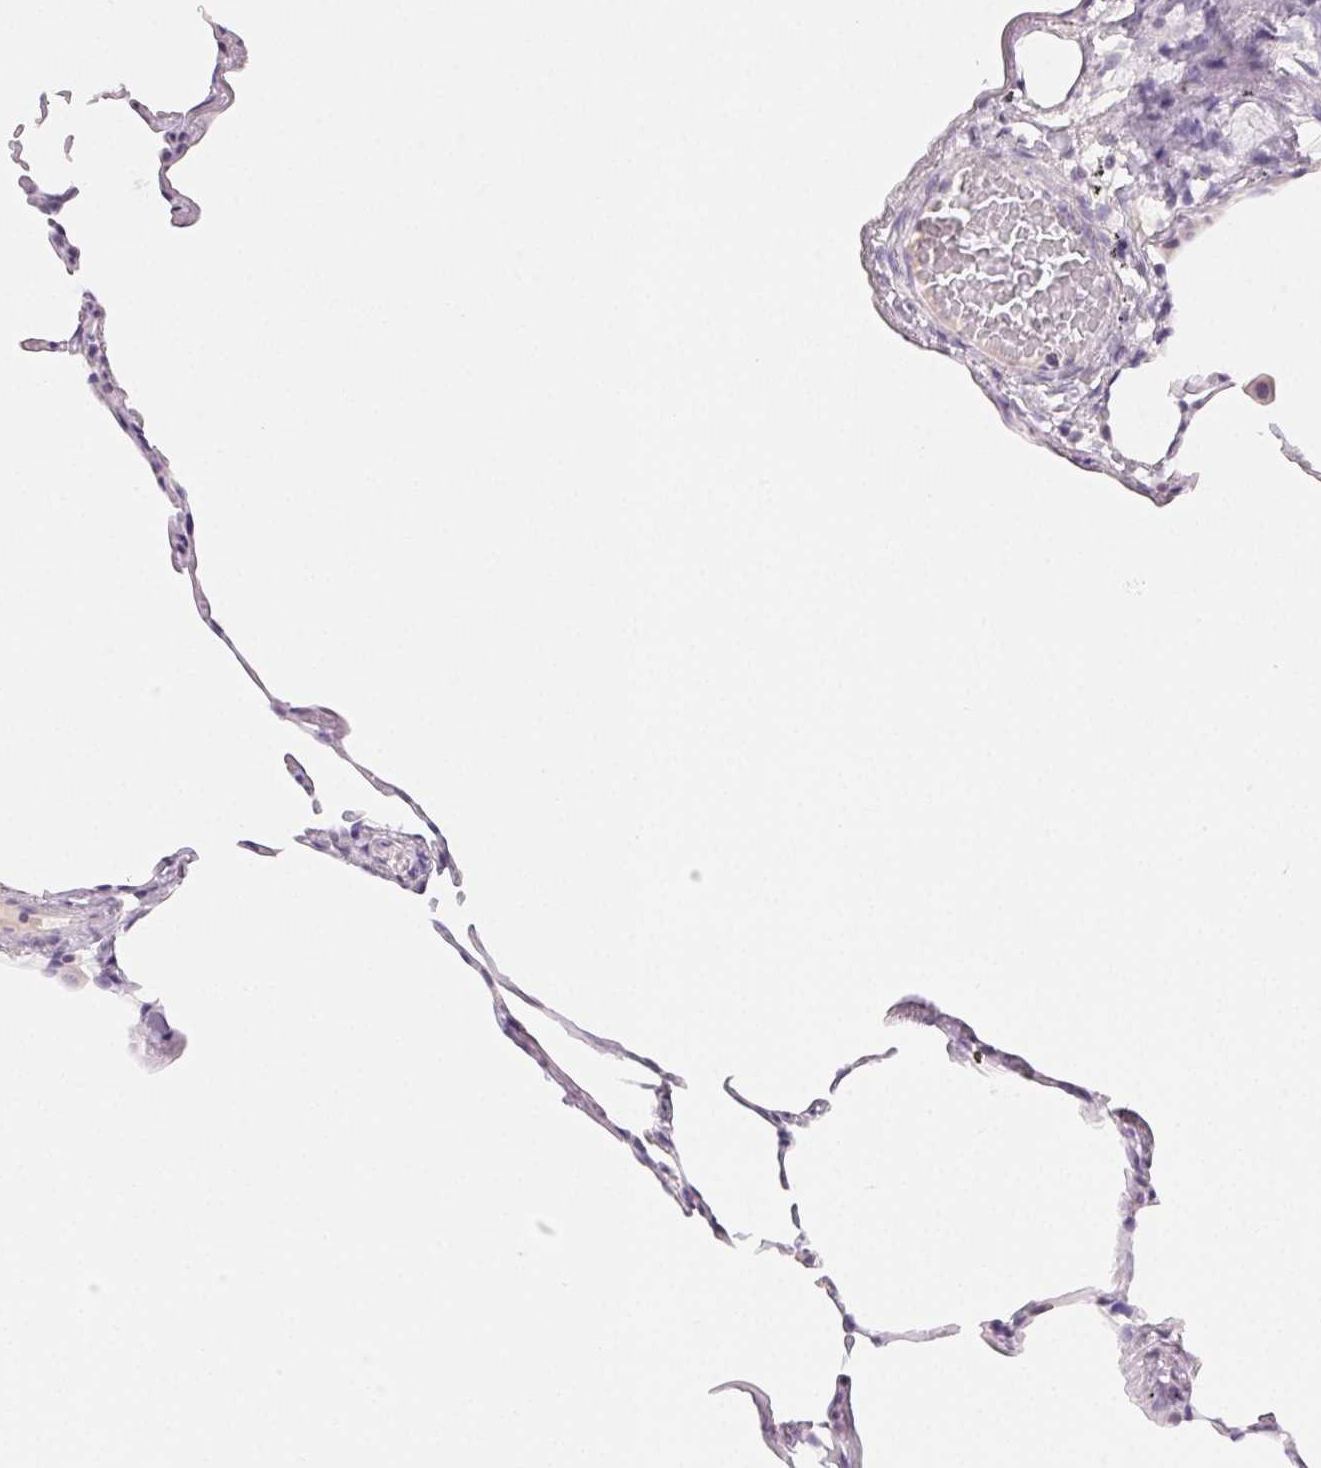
{"staining": {"intensity": "negative", "quantity": "none", "location": "none"}, "tissue": "lung", "cell_type": "Alveolar cells", "image_type": "normal", "snomed": [{"axis": "morphology", "description": "Normal tissue, NOS"}, {"axis": "topography", "description": "Lung"}], "caption": "IHC micrograph of normal lung: lung stained with DAB (3,3'-diaminobenzidine) reveals no significant protein expression in alveolar cells. (Stains: DAB (3,3'-diaminobenzidine) immunohistochemistry (IHC) with hematoxylin counter stain, Microscopy: brightfield microscopy at high magnification).", "gene": "BPIFB2", "patient": {"sex": "female", "age": 57}}